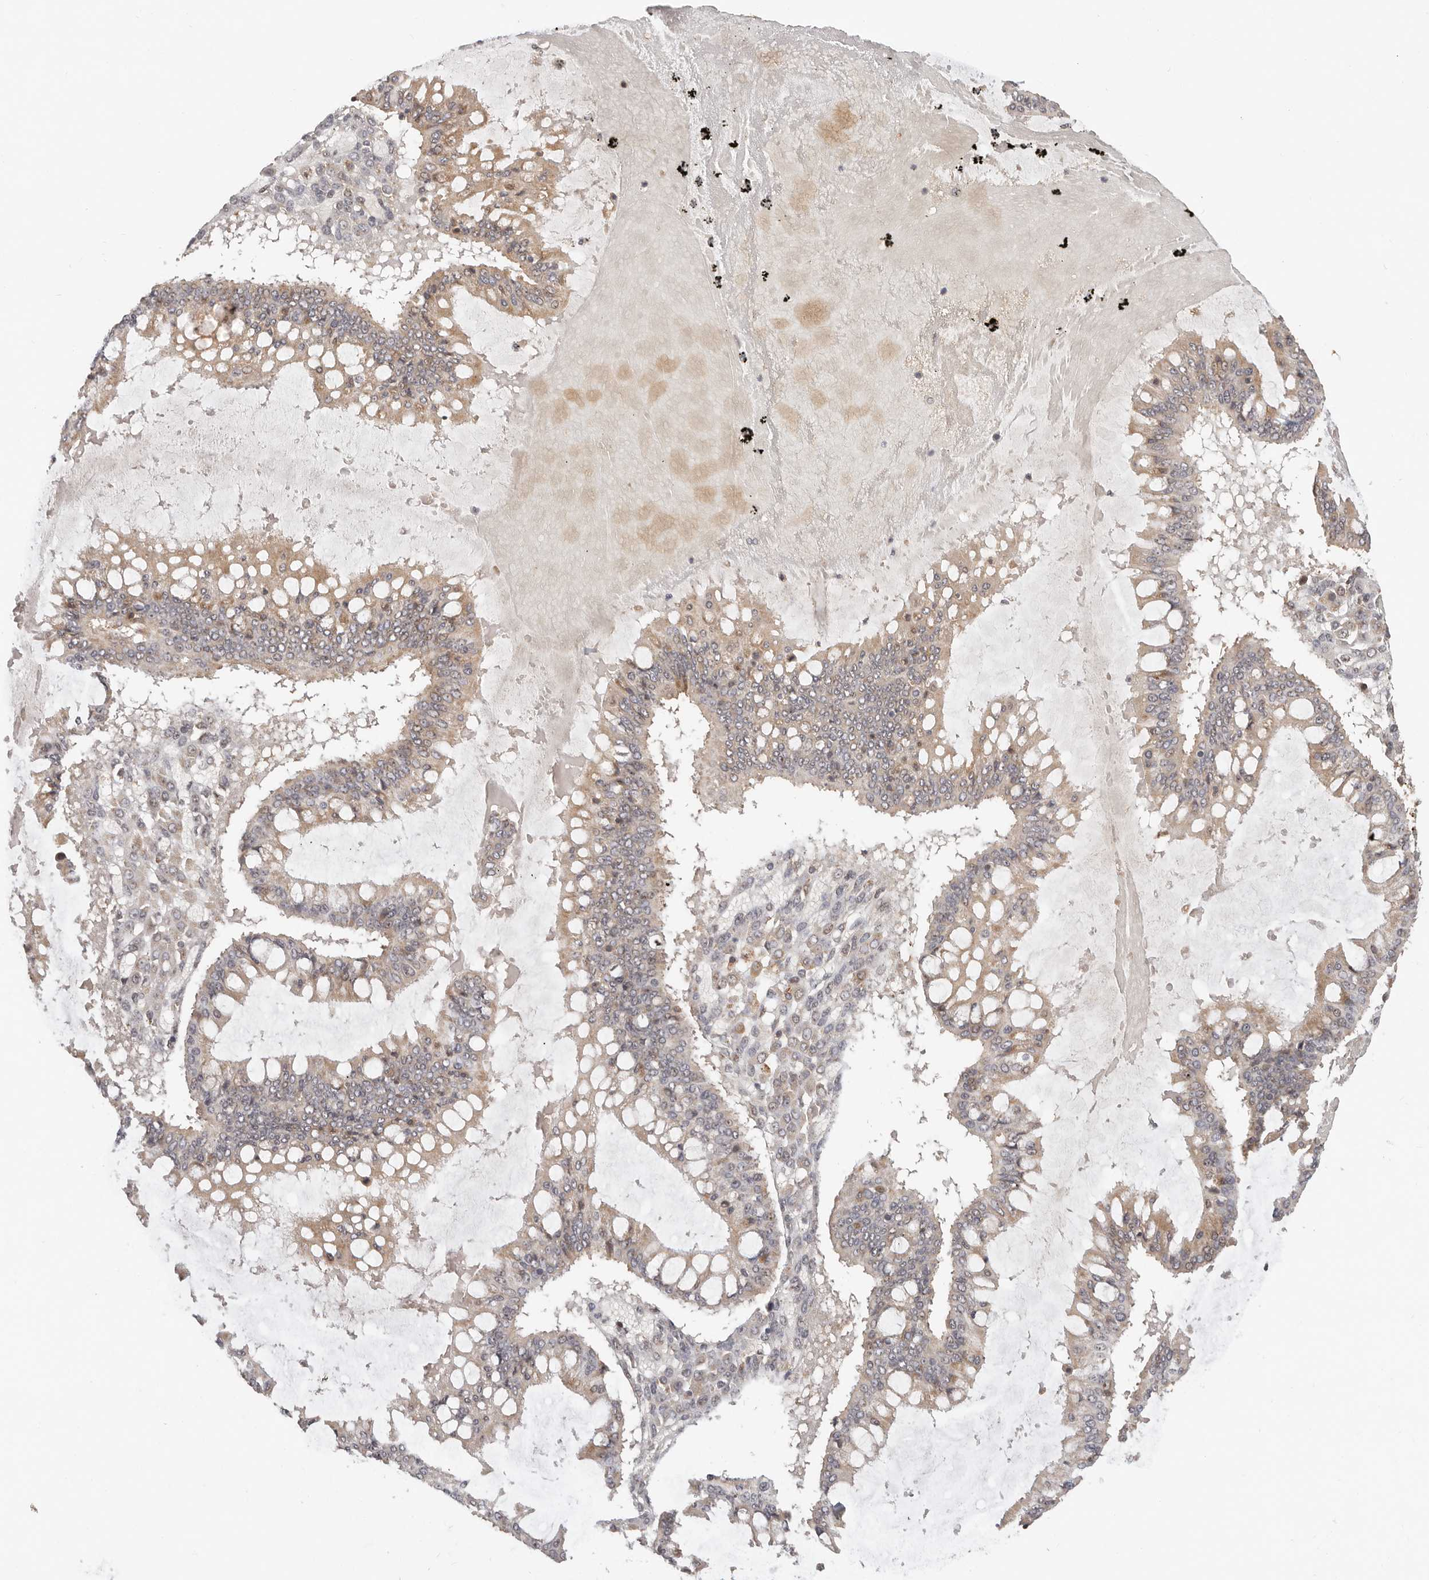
{"staining": {"intensity": "weak", "quantity": ">75%", "location": "cytoplasmic/membranous"}, "tissue": "ovarian cancer", "cell_type": "Tumor cells", "image_type": "cancer", "snomed": [{"axis": "morphology", "description": "Cystadenocarcinoma, mucinous, NOS"}, {"axis": "topography", "description": "Ovary"}], "caption": "This is a histology image of immunohistochemistry (IHC) staining of ovarian cancer, which shows weak staining in the cytoplasmic/membranous of tumor cells.", "gene": "ZRANB1", "patient": {"sex": "female", "age": 73}}